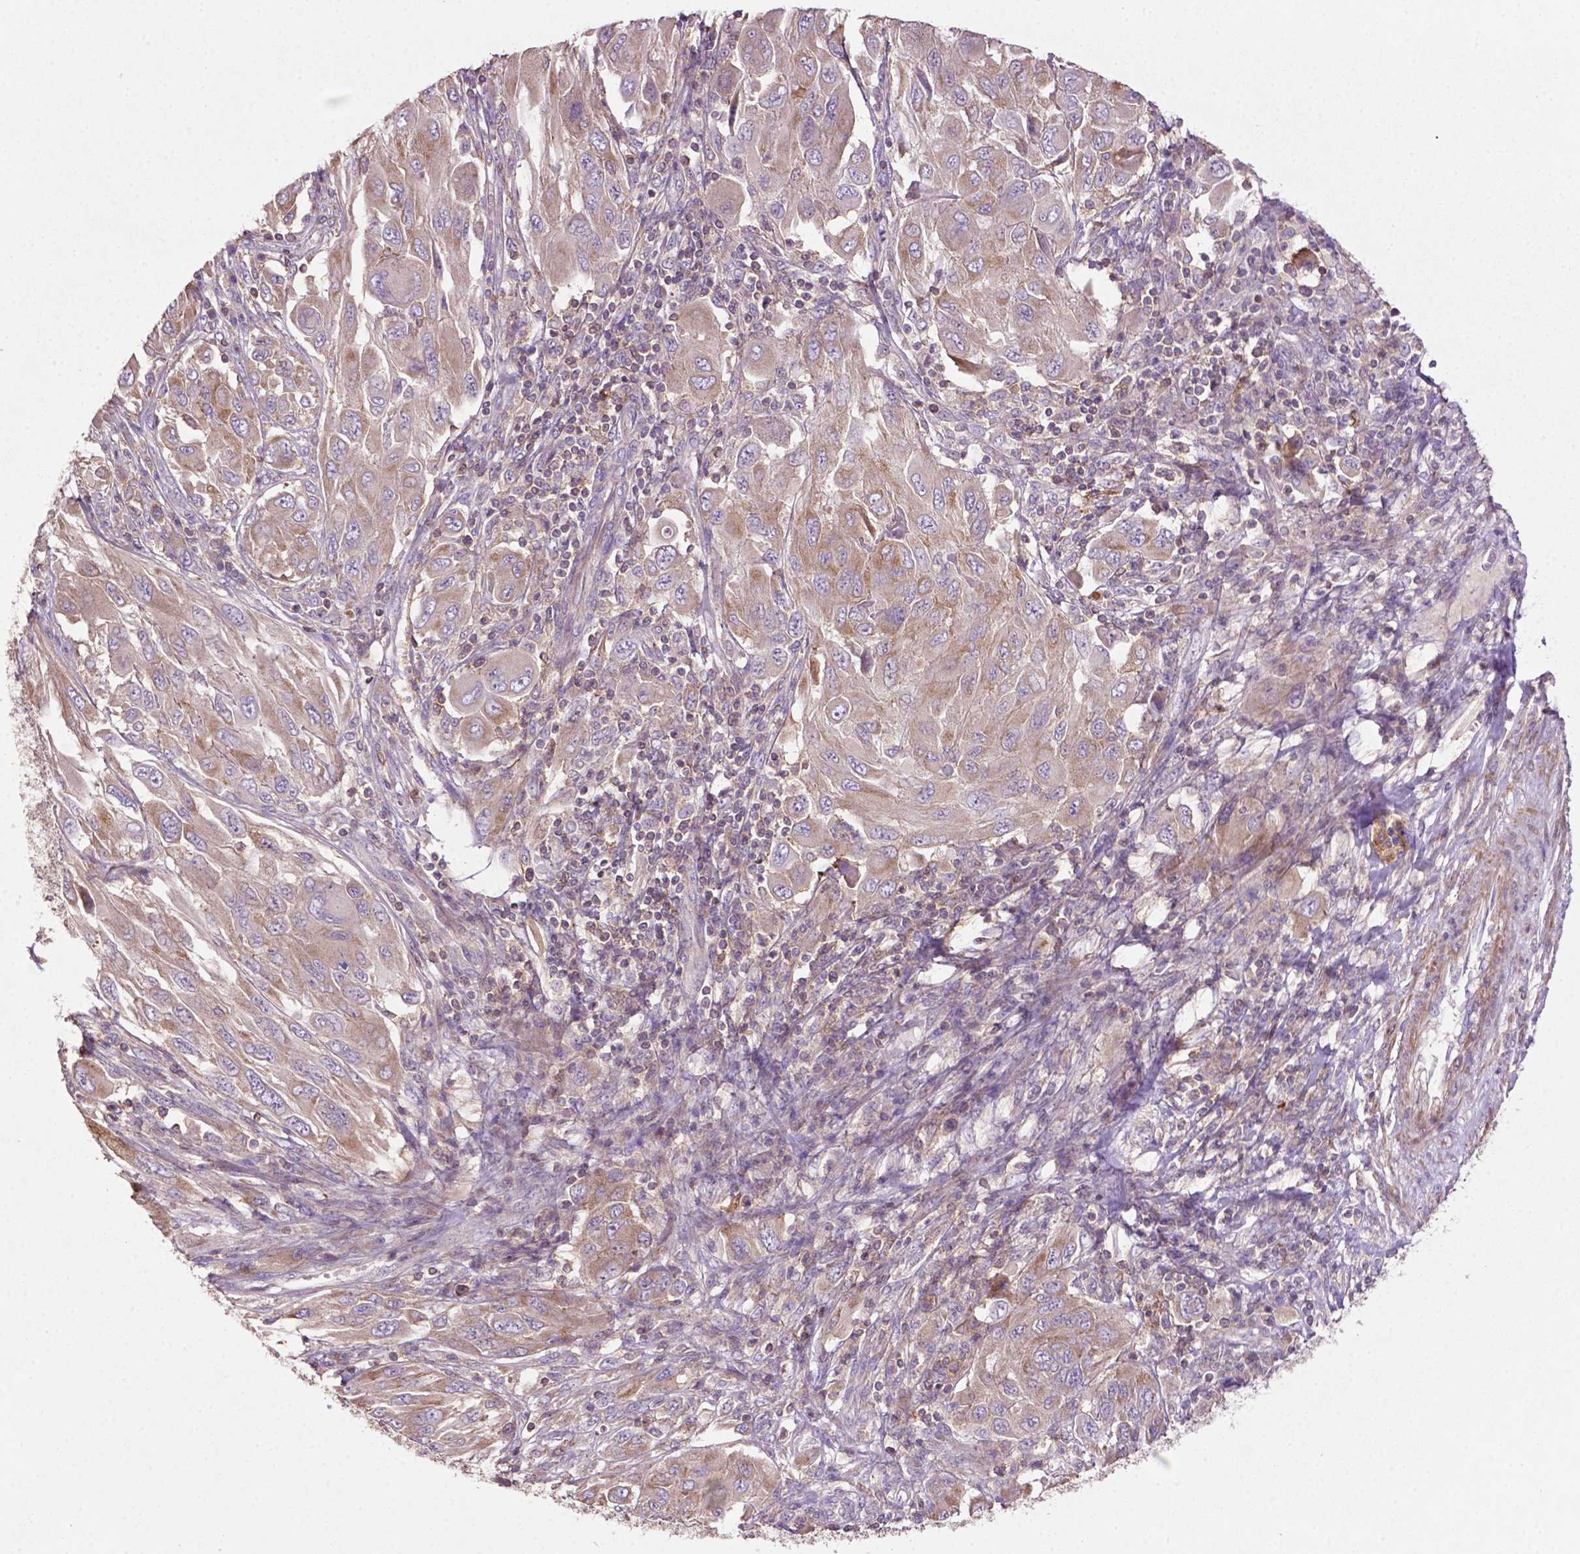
{"staining": {"intensity": "weak", "quantity": ">75%", "location": "cytoplasmic/membranous"}, "tissue": "melanoma", "cell_type": "Tumor cells", "image_type": "cancer", "snomed": [{"axis": "morphology", "description": "Malignant melanoma, NOS"}, {"axis": "topography", "description": "Skin"}], "caption": "There is low levels of weak cytoplasmic/membranous expression in tumor cells of malignant melanoma, as demonstrated by immunohistochemical staining (brown color).", "gene": "BMP4", "patient": {"sex": "female", "age": 91}}